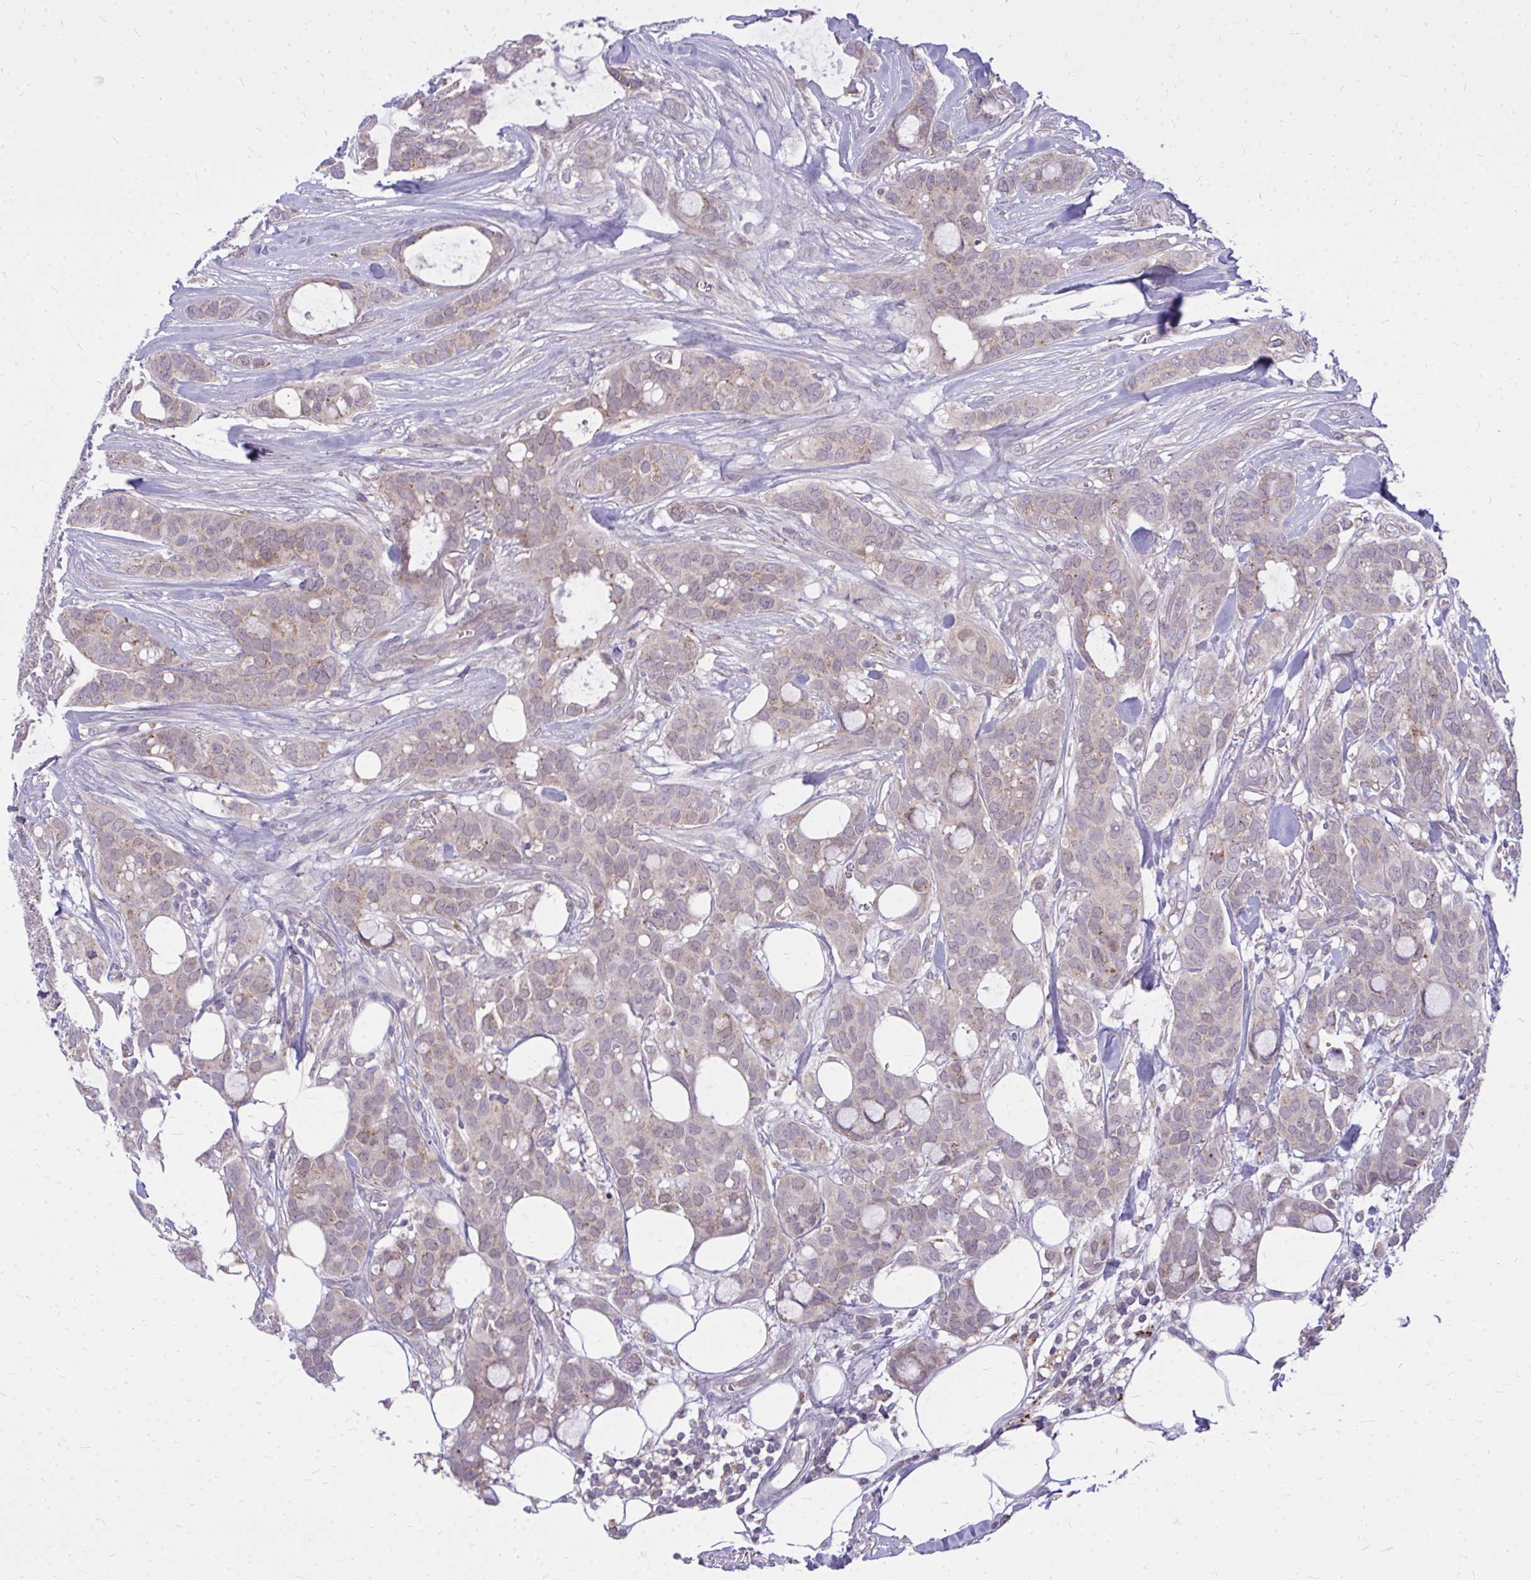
{"staining": {"intensity": "weak", "quantity": "25%-75%", "location": "cytoplasmic/membranous"}, "tissue": "breast cancer", "cell_type": "Tumor cells", "image_type": "cancer", "snomed": [{"axis": "morphology", "description": "Duct carcinoma"}, {"axis": "topography", "description": "Breast"}], "caption": "This is an image of immunohistochemistry (IHC) staining of invasive ductal carcinoma (breast), which shows weak staining in the cytoplasmic/membranous of tumor cells.", "gene": "ZSCAN25", "patient": {"sex": "female", "age": 84}}